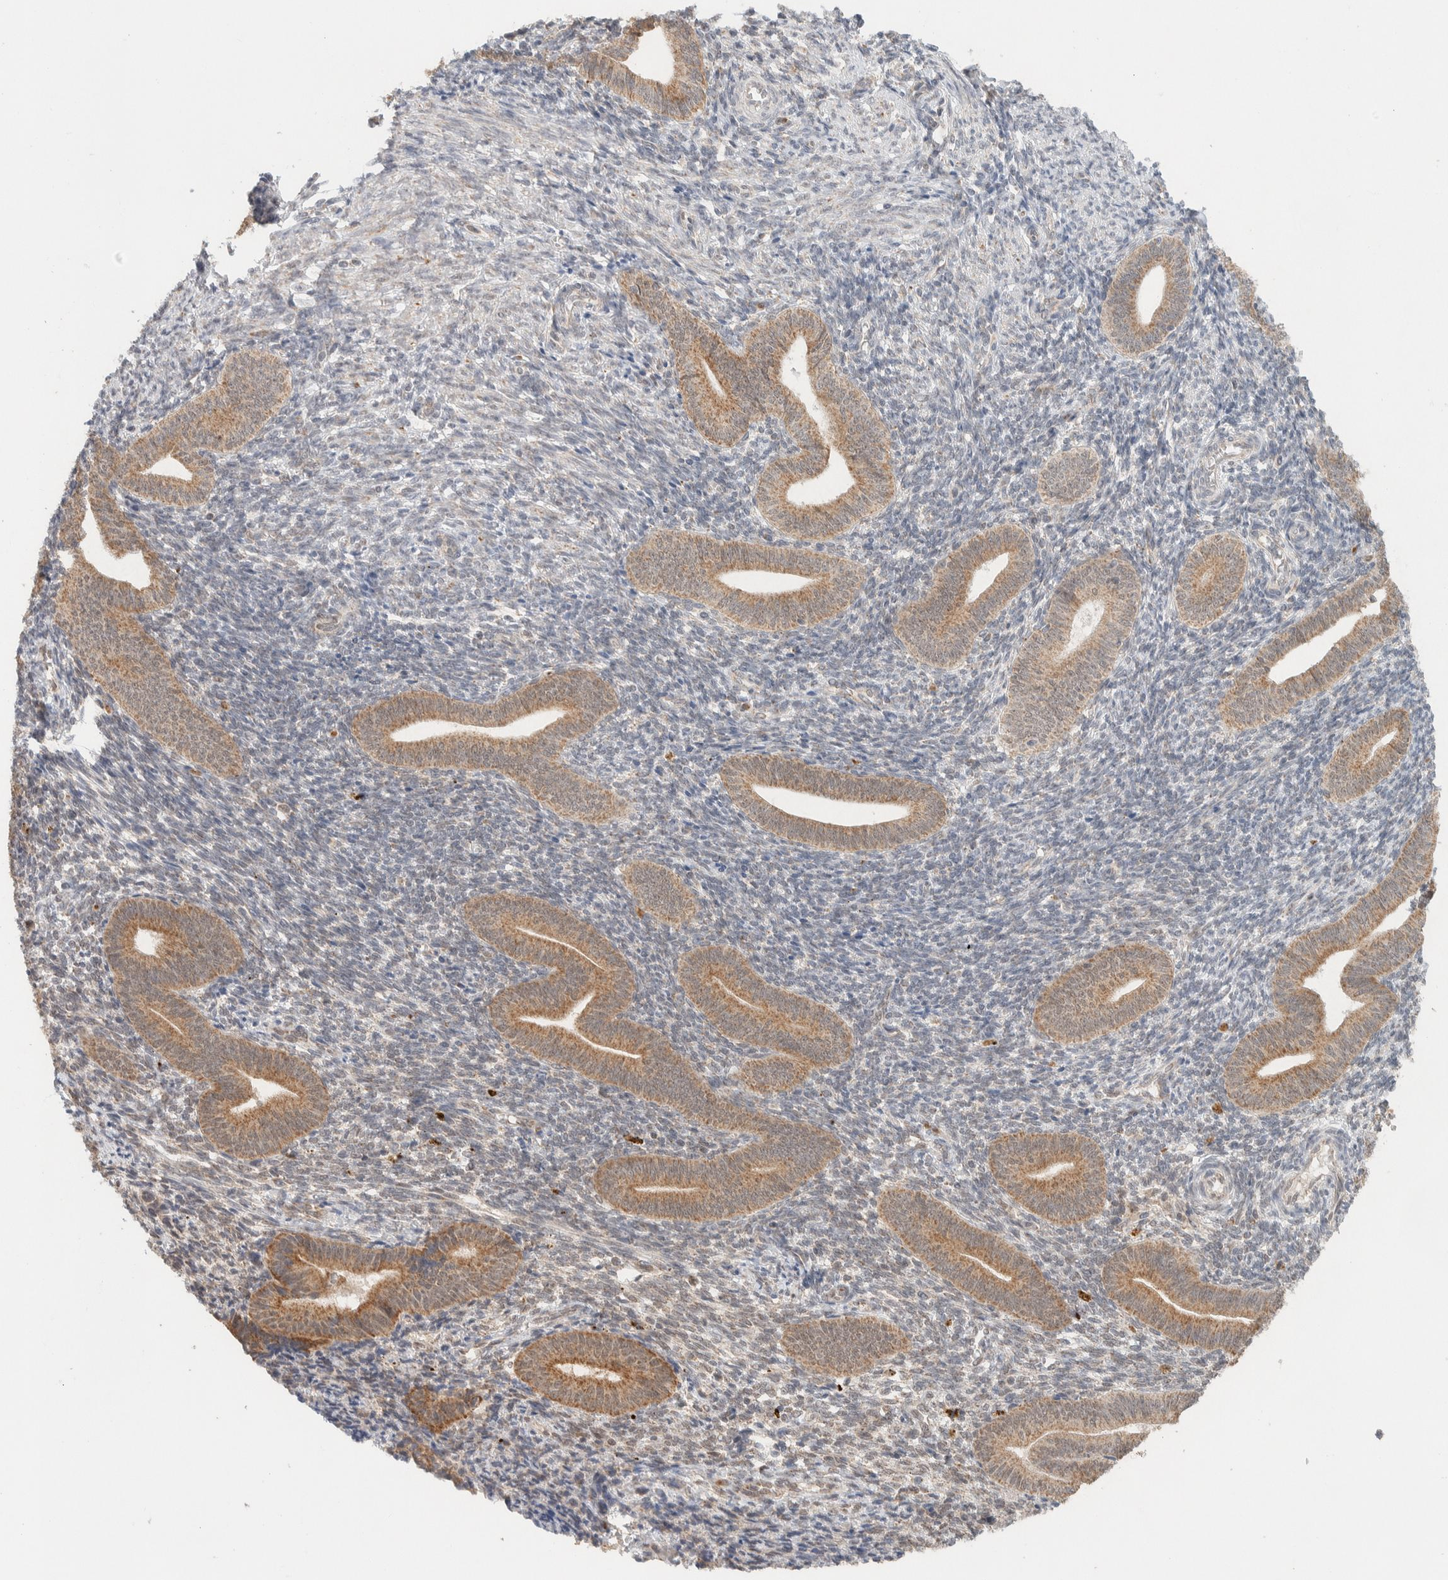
{"staining": {"intensity": "weak", "quantity": "25%-75%", "location": "cytoplasmic/membranous,nuclear"}, "tissue": "endometrium", "cell_type": "Cells in endometrial stroma", "image_type": "normal", "snomed": [{"axis": "morphology", "description": "Normal tissue, NOS"}, {"axis": "topography", "description": "Uterus"}, {"axis": "topography", "description": "Endometrium"}], "caption": "Human endometrium stained for a protein (brown) exhibits weak cytoplasmic/membranous,nuclear positive staining in approximately 25%-75% of cells in endometrial stroma.", "gene": "MRPL41", "patient": {"sex": "female", "age": 33}}